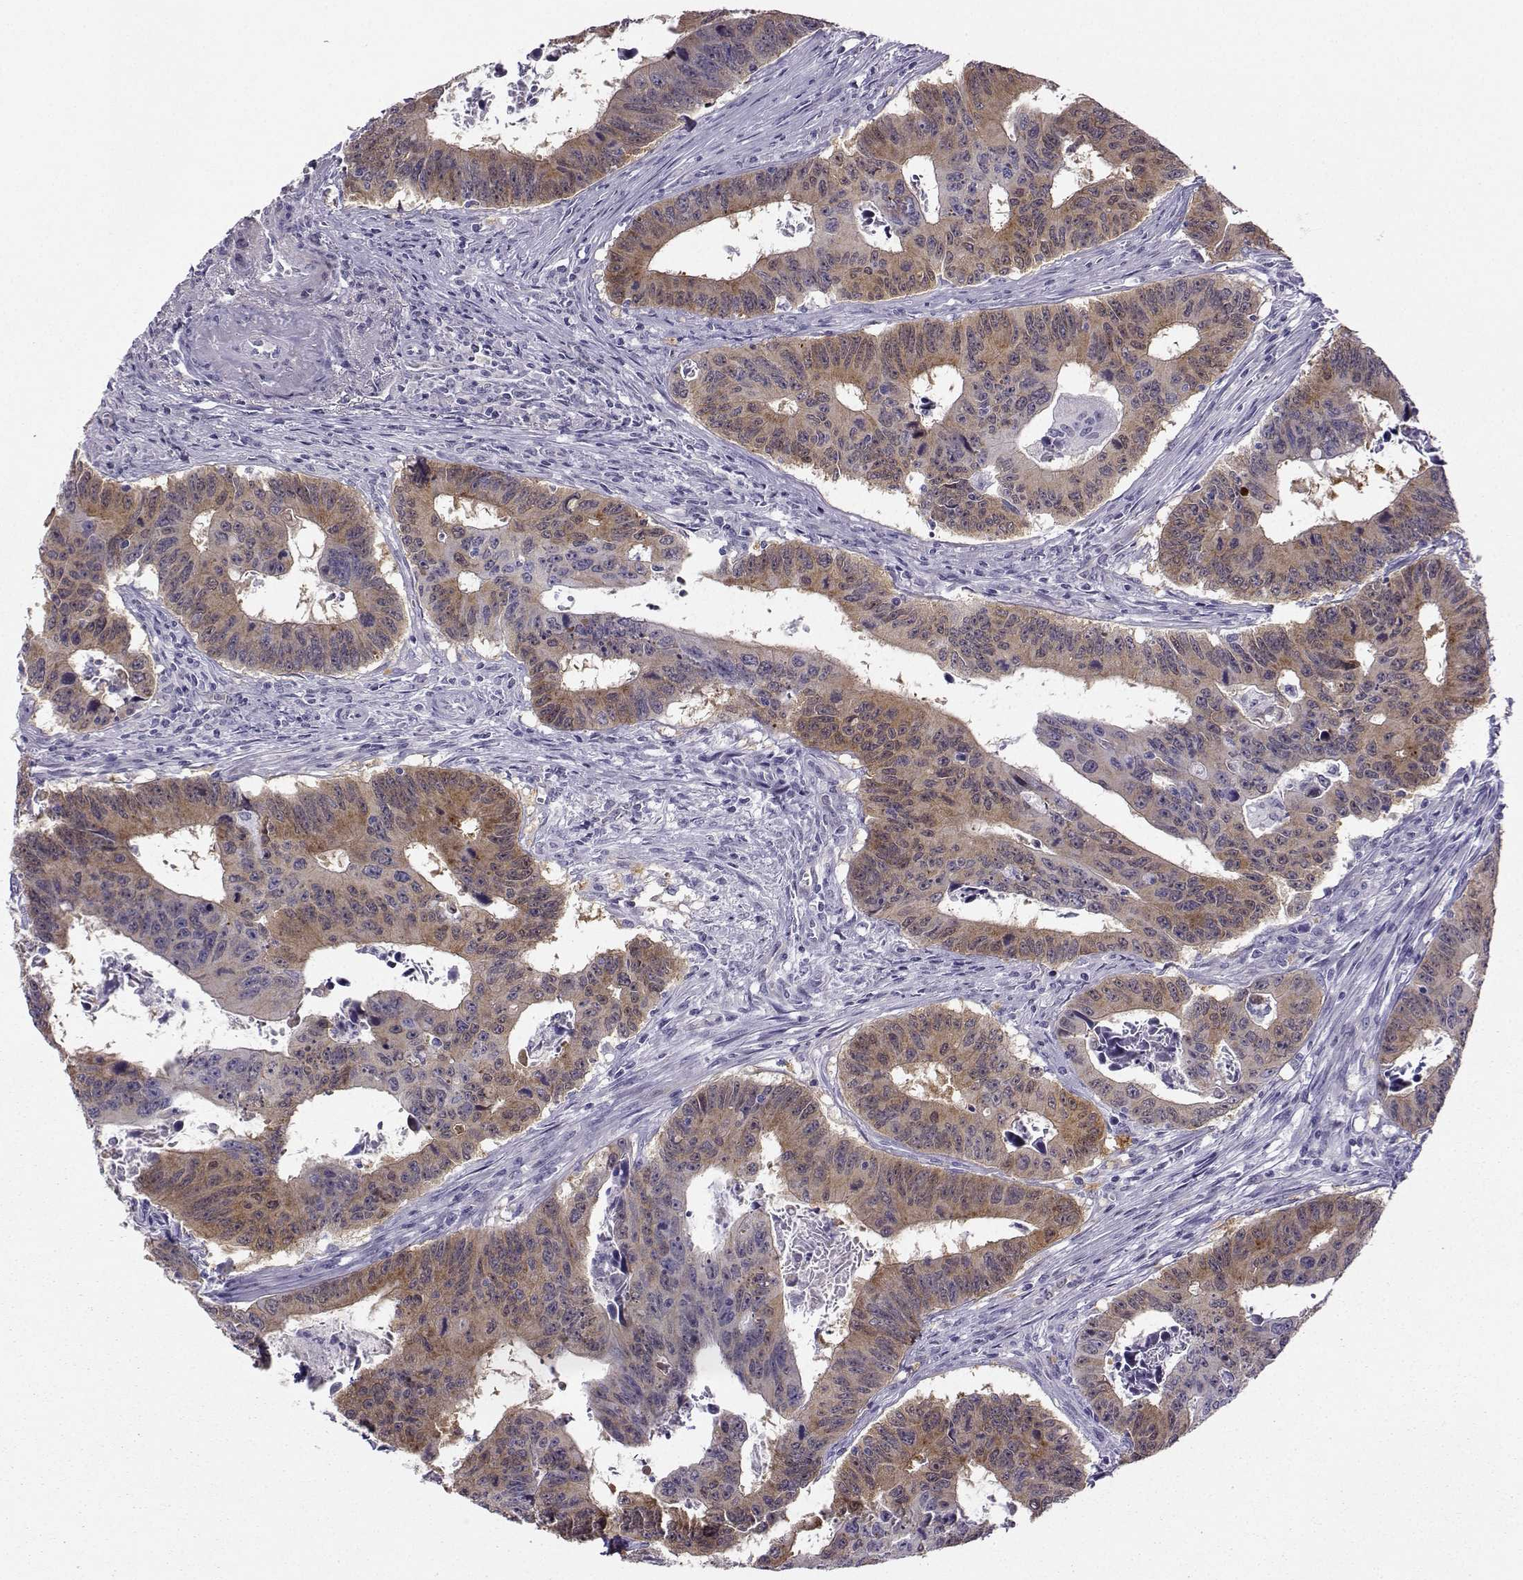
{"staining": {"intensity": "moderate", "quantity": "25%-75%", "location": "cytoplasmic/membranous"}, "tissue": "colorectal cancer", "cell_type": "Tumor cells", "image_type": "cancer", "snomed": [{"axis": "morphology", "description": "Adenocarcinoma, NOS"}, {"axis": "topography", "description": "Appendix"}, {"axis": "topography", "description": "Colon"}, {"axis": "topography", "description": "Cecum"}, {"axis": "topography", "description": "Colon asc"}], "caption": "Colorectal cancer was stained to show a protein in brown. There is medium levels of moderate cytoplasmic/membranous positivity in approximately 25%-75% of tumor cells.", "gene": "NQO1", "patient": {"sex": "female", "age": 85}}